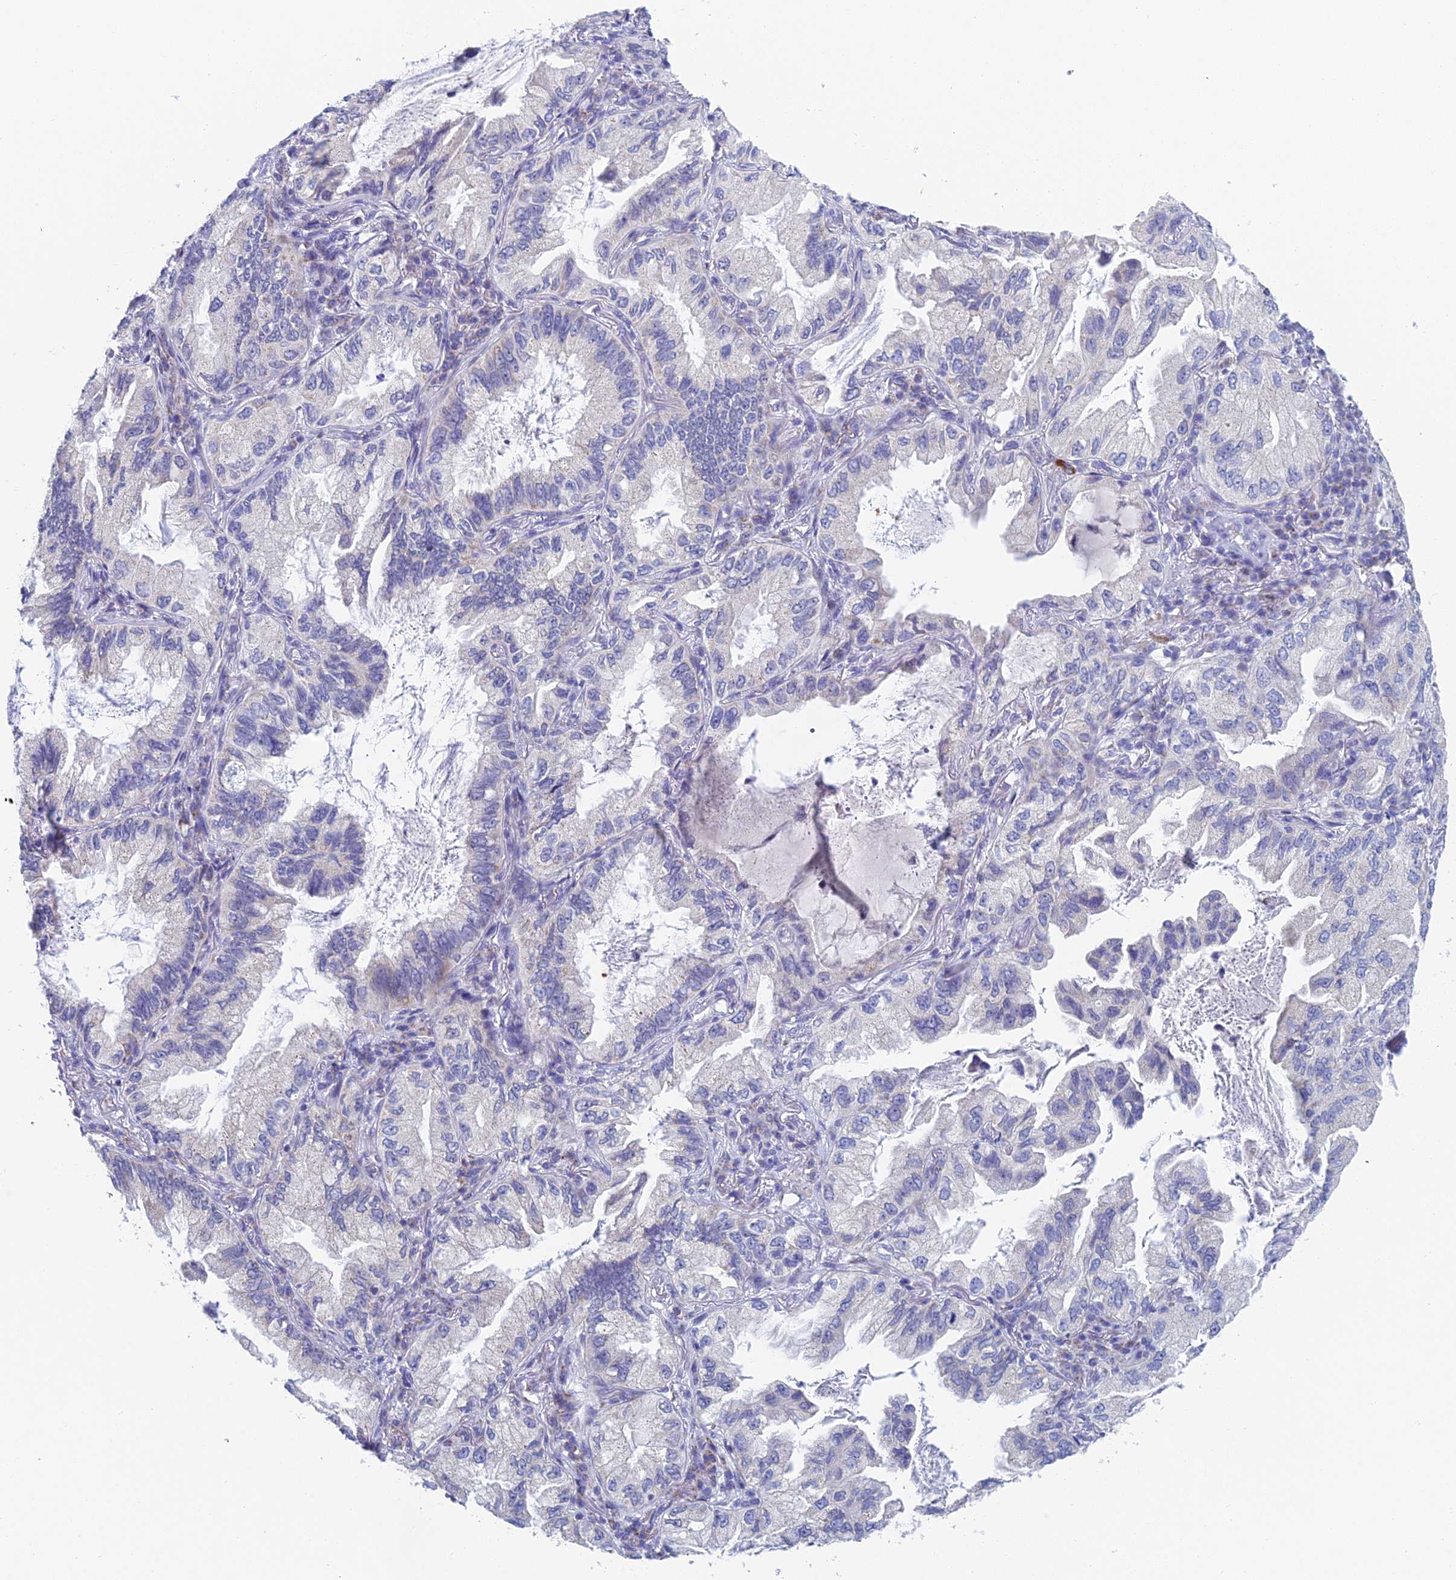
{"staining": {"intensity": "negative", "quantity": "none", "location": "none"}, "tissue": "lung cancer", "cell_type": "Tumor cells", "image_type": "cancer", "snomed": [{"axis": "morphology", "description": "Adenocarcinoma, NOS"}, {"axis": "topography", "description": "Lung"}], "caption": "Protein analysis of lung cancer reveals no significant staining in tumor cells.", "gene": "ACSM1", "patient": {"sex": "female", "age": 69}}